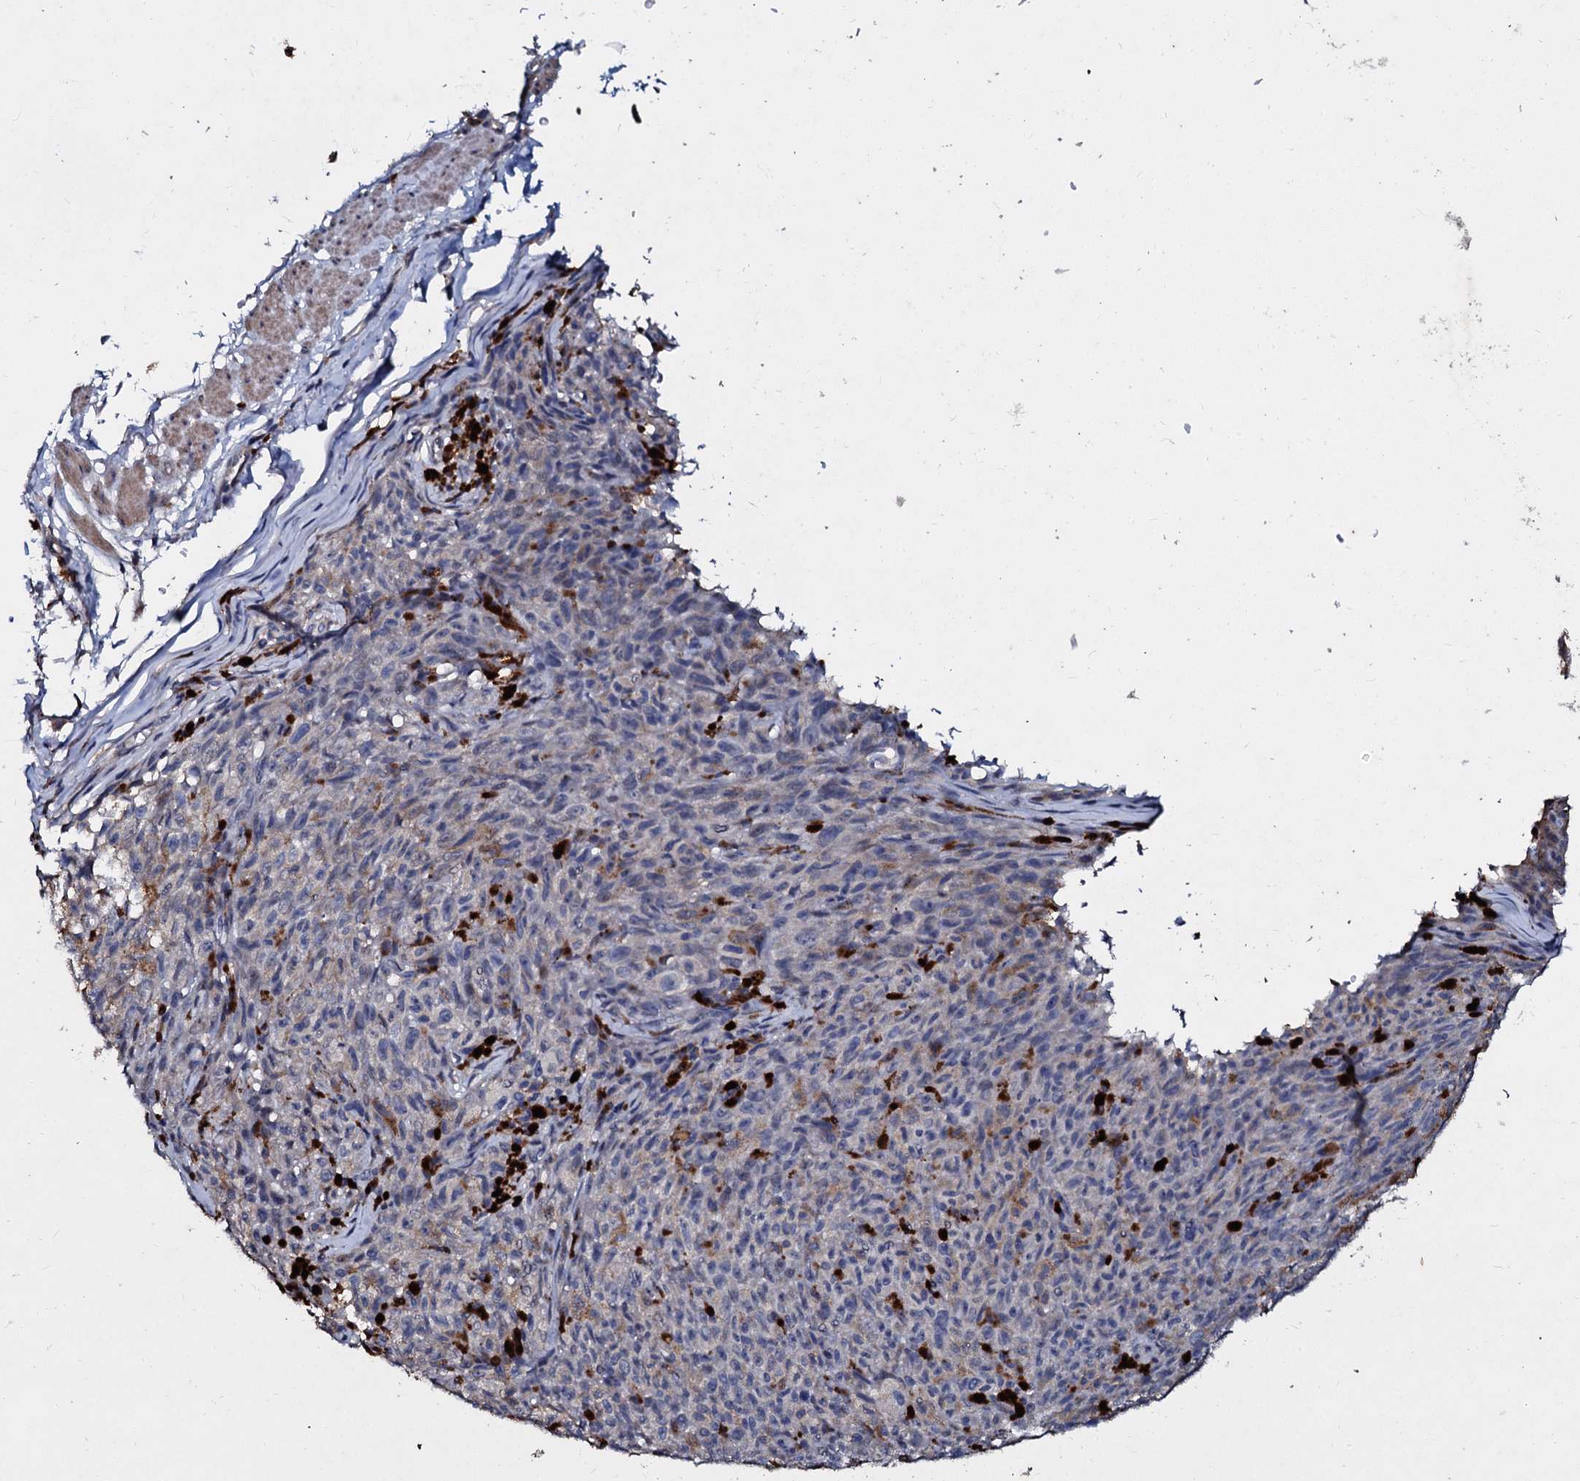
{"staining": {"intensity": "weak", "quantity": "25%-75%", "location": "cytoplasmic/membranous"}, "tissue": "melanoma", "cell_type": "Tumor cells", "image_type": "cancer", "snomed": [{"axis": "morphology", "description": "Malignant melanoma, NOS"}, {"axis": "topography", "description": "Skin"}], "caption": "Immunohistochemistry (IHC) histopathology image of malignant melanoma stained for a protein (brown), which shows low levels of weak cytoplasmic/membranous positivity in about 25%-75% of tumor cells.", "gene": "SLC37A4", "patient": {"sex": "female", "age": 82}}